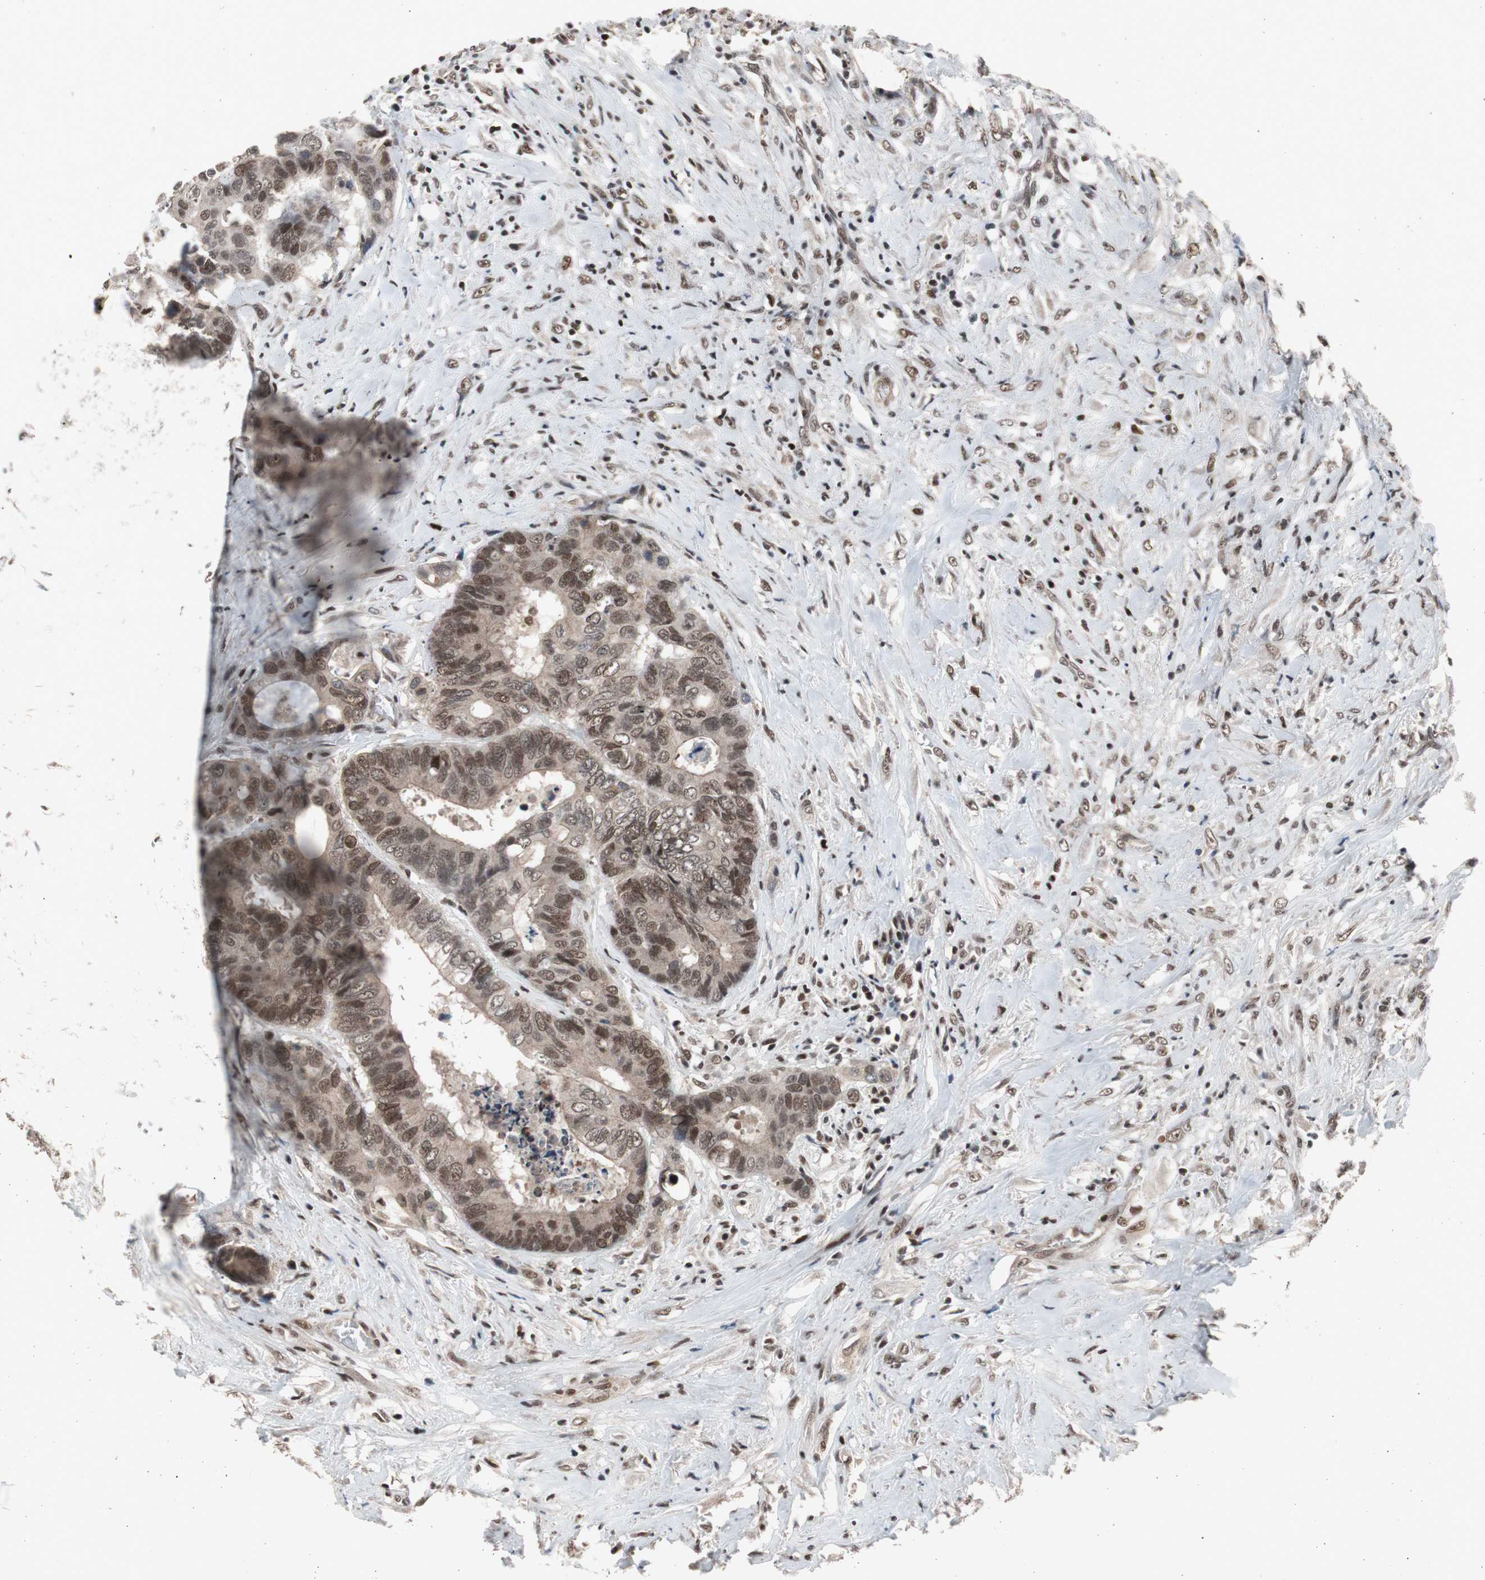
{"staining": {"intensity": "moderate", "quantity": ">75%", "location": "nuclear"}, "tissue": "colorectal cancer", "cell_type": "Tumor cells", "image_type": "cancer", "snomed": [{"axis": "morphology", "description": "Adenocarcinoma, NOS"}, {"axis": "topography", "description": "Rectum"}], "caption": "Immunohistochemistry (IHC) of human colorectal adenocarcinoma demonstrates medium levels of moderate nuclear expression in about >75% of tumor cells.", "gene": "RPA1", "patient": {"sex": "male", "age": 55}}